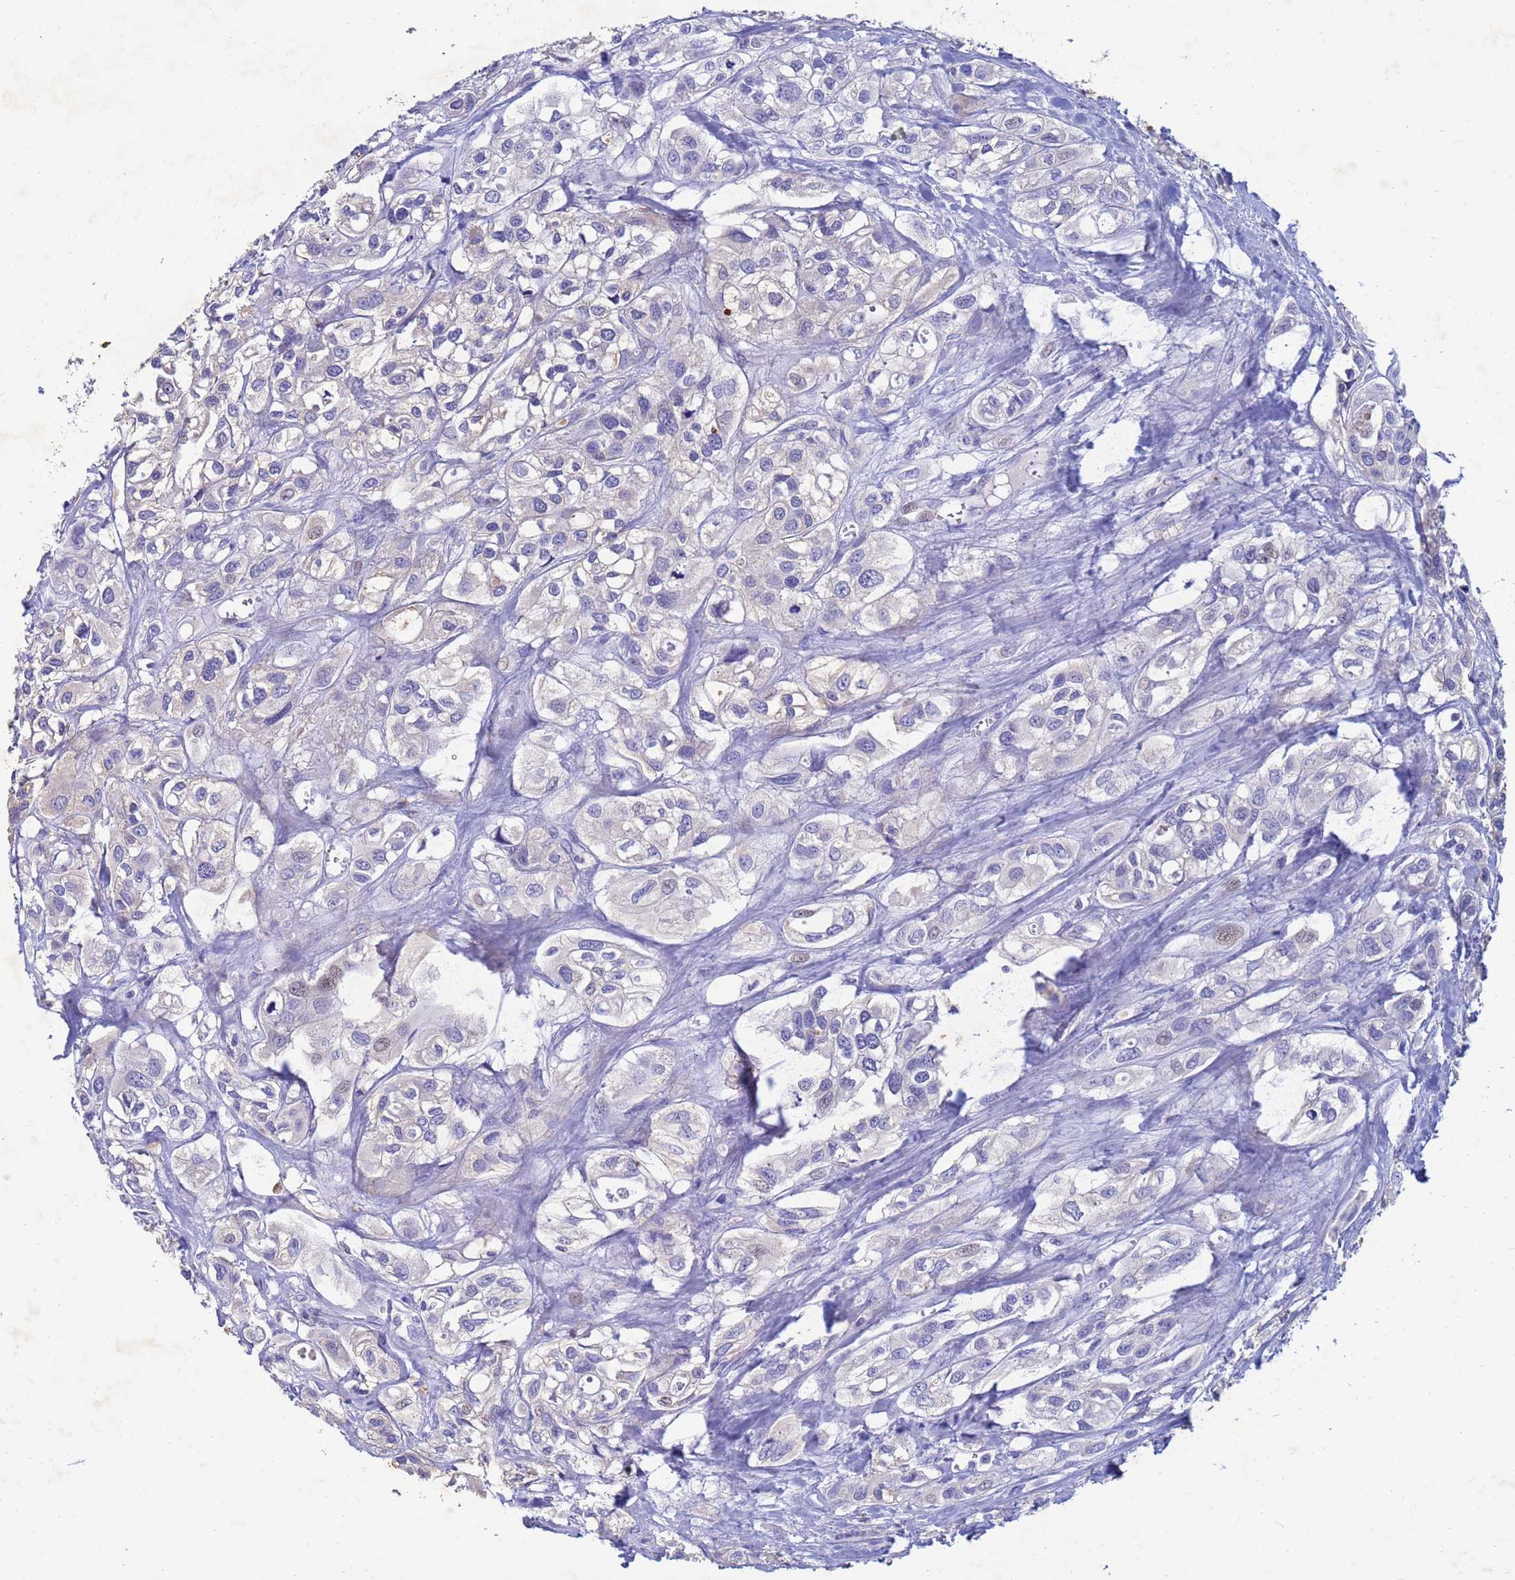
{"staining": {"intensity": "negative", "quantity": "none", "location": "none"}, "tissue": "urothelial cancer", "cell_type": "Tumor cells", "image_type": "cancer", "snomed": [{"axis": "morphology", "description": "Urothelial carcinoma, High grade"}, {"axis": "topography", "description": "Urinary bladder"}], "caption": "High power microscopy histopathology image of an immunohistochemistry histopathology image of urothelial cancer, revealing no significant expression in tumor cells.", "gene": "CSTB", "patient": {"sex": "male", "age": 67}}